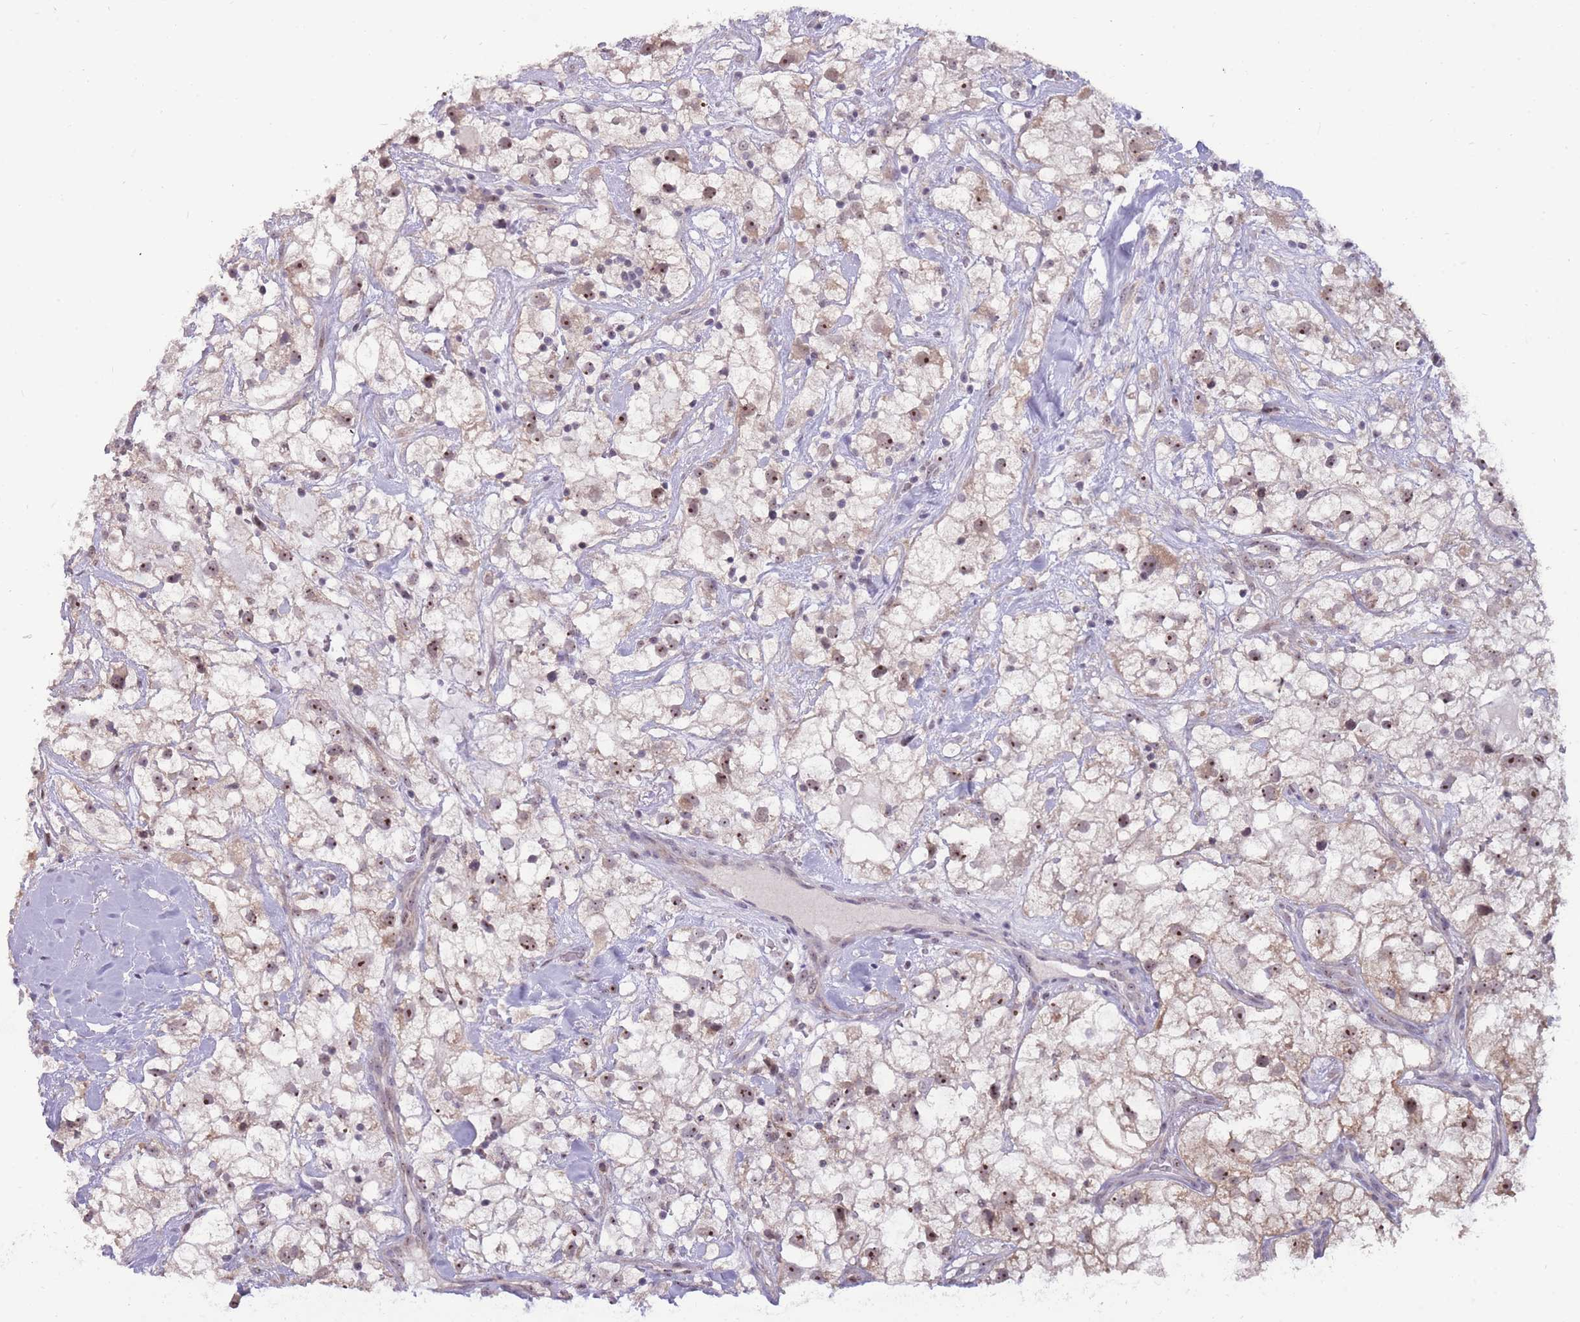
{"staining": {"intensity": "moderate", "quantity": ">75%", "location": "nuclear"}, "tissue": "renal cancer", "cell_type": "Tumor cells", "image_type": "cancer", "snomed": [{"axis": "morphology", "description": "Adenocarcinoma, NOS"}, {"axis": "topography", "description": "Kidney"}], "caption": "Immunohistochemistry (IHC) photomicrograph of renal adenocarcinoma stained for a protein (brown), which displays medium levels of moderate nuclear positivity in approximately >75% of tumor cells.", "gene": "MCIDAS", "patient": {"sex": "male", "age": 59}}